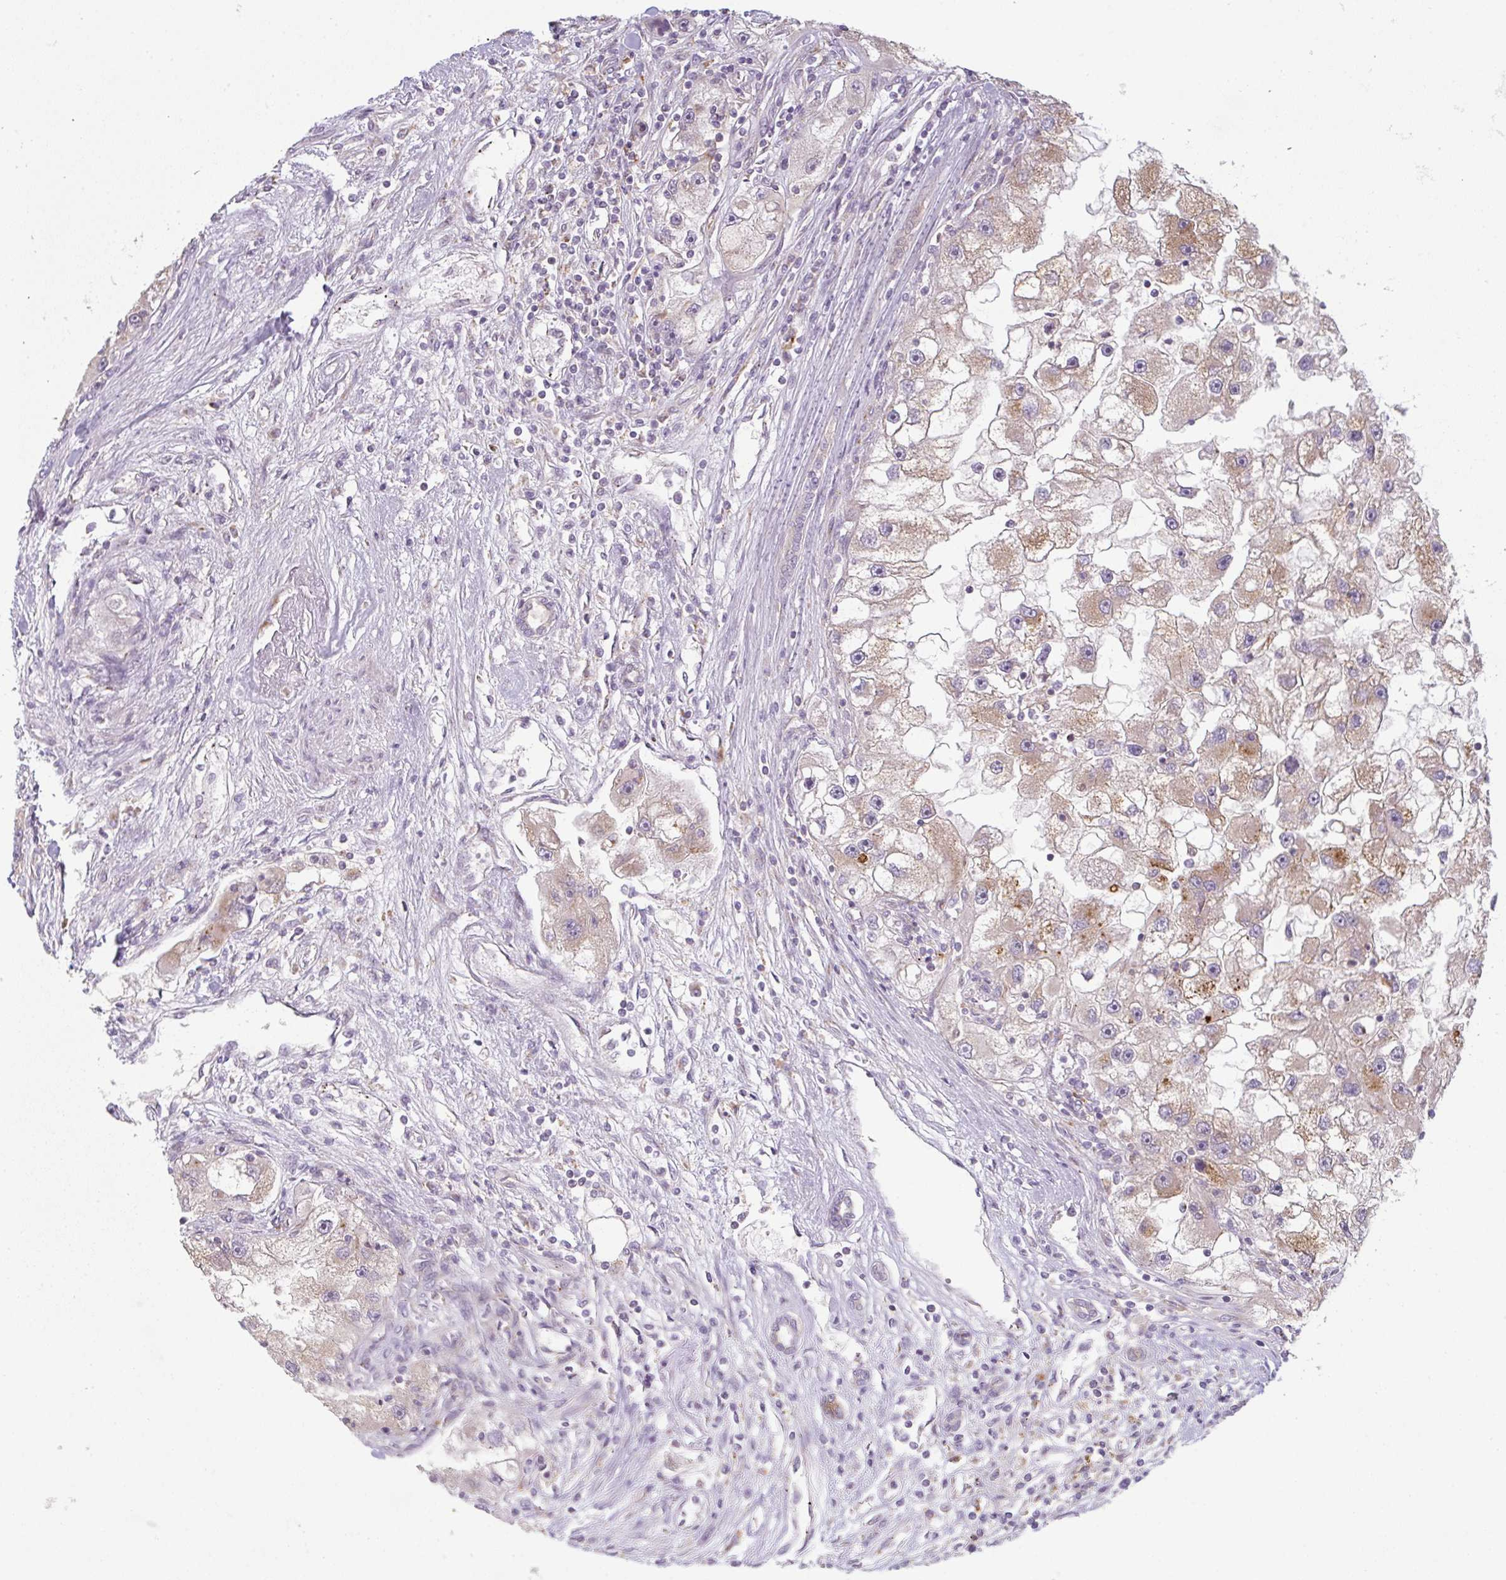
{"staining": {"intensity": "moderate", "quantity": "25%-75%", "location": "cytoplasmic/membranous"}, "tissue": "renal cancer", "cell_type": "Tumor cells", "image_type": "cancer", "snomed": [{"axis": "morphology", "description": "Adenocarcinoma, NOS"}, {"axis": "topography", "description": "Kidney"}], "caption": "A brown stain highlights moderate cytoplasmic/membranous staining of a protein in human renal cancer (adenocarcinoma) tumor cells.", "gene": "GVQW3", "patient": {"sex": "male", "age": 63}}